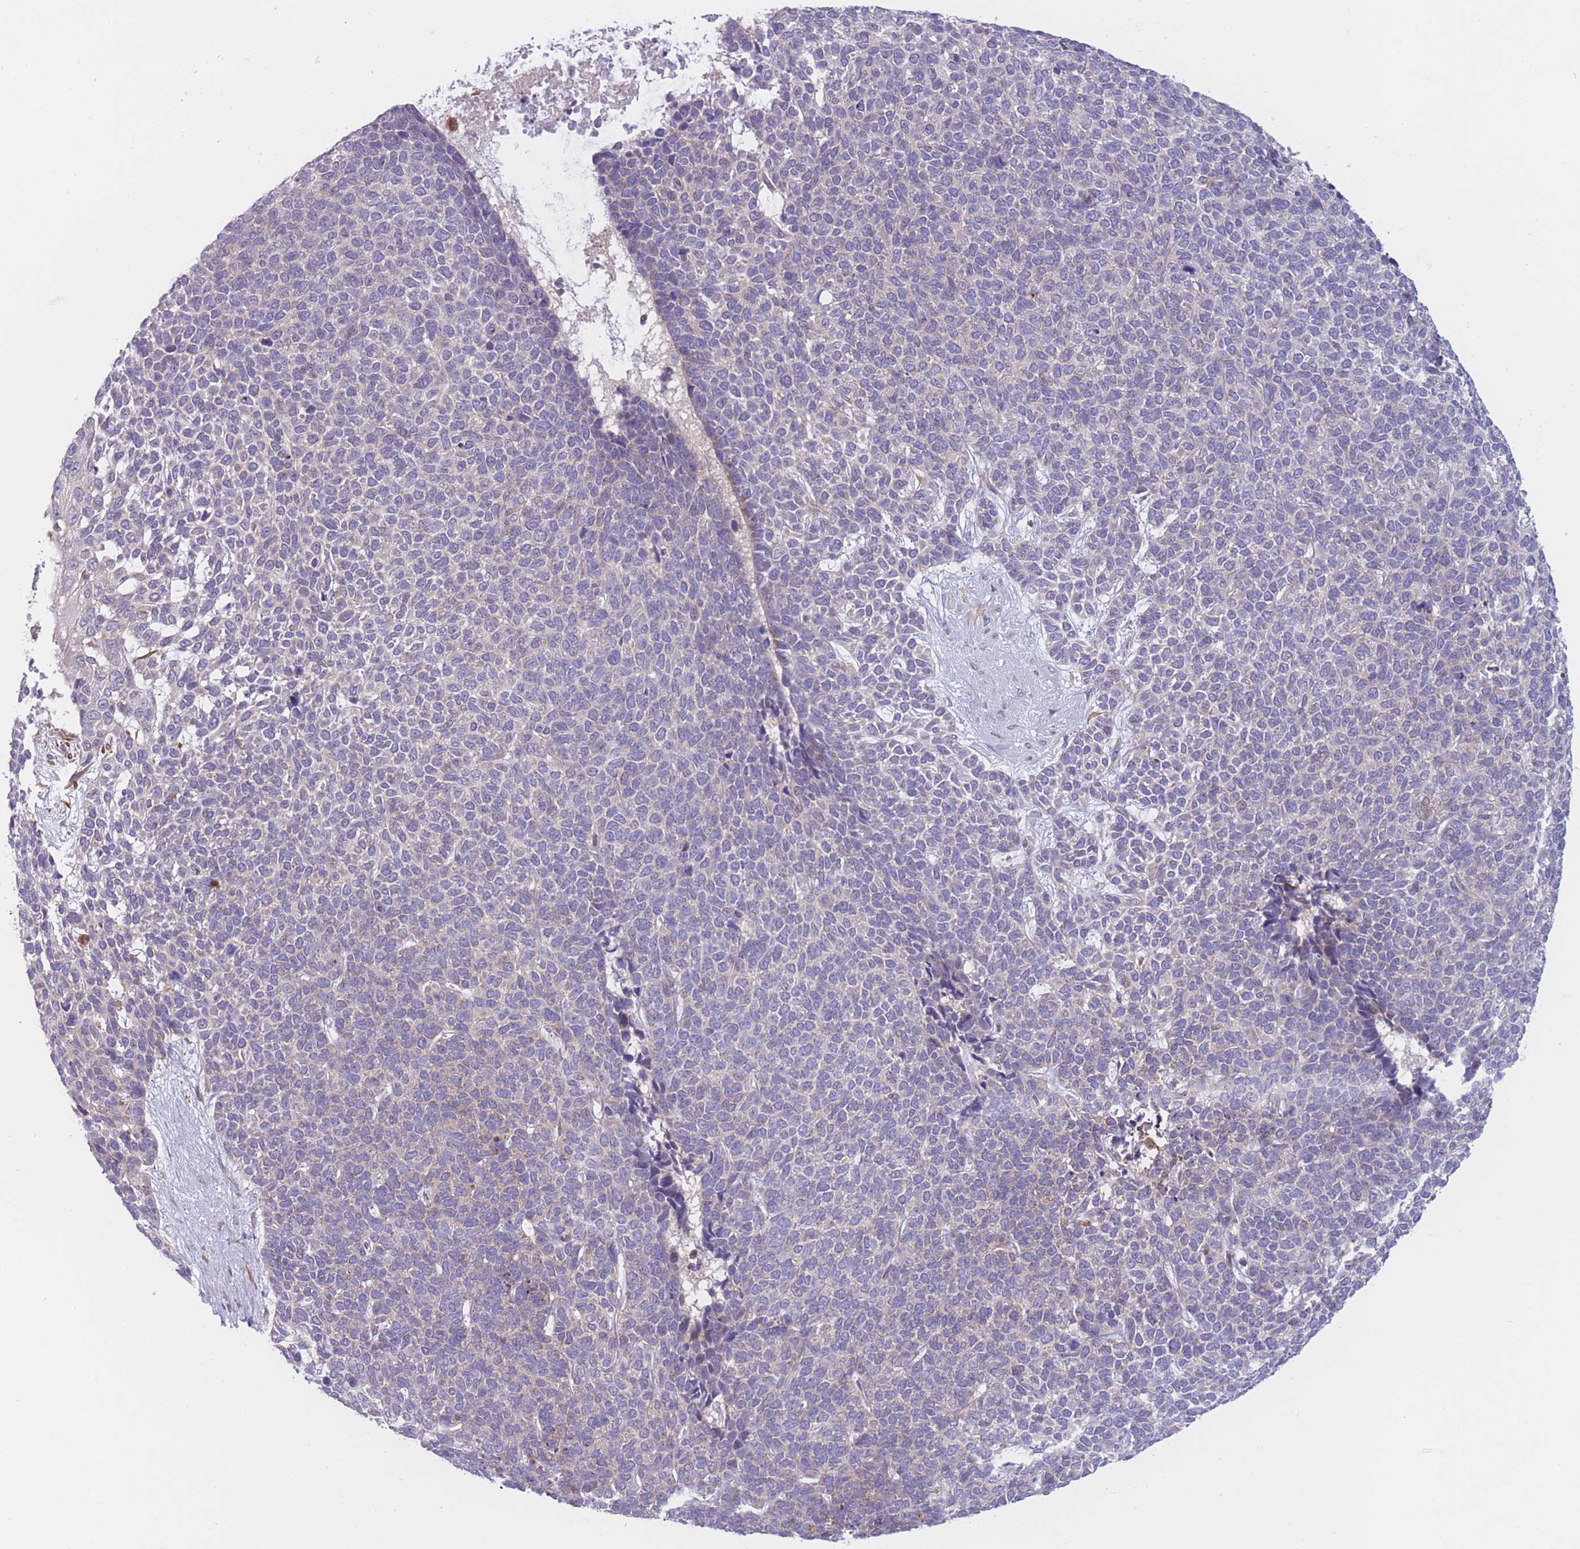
{"staining": {"intensity": "negative", "quantity": "none", "location": "none"}, "tissue": "skin cancer", "cell_type": "Tumor cells", "image_type": "cancer", "snomed": [{"axis": "morphology", "description": "Basal cell carcinoma"}, {"axis": "topography", "description": "Skin"}], "caption": "Immunohistochemistry of human skin basal cell carcinoma shows no staining in tumor cells.", "gene": "PDE4A", "patient": {"sex": "female", "age": 84}}